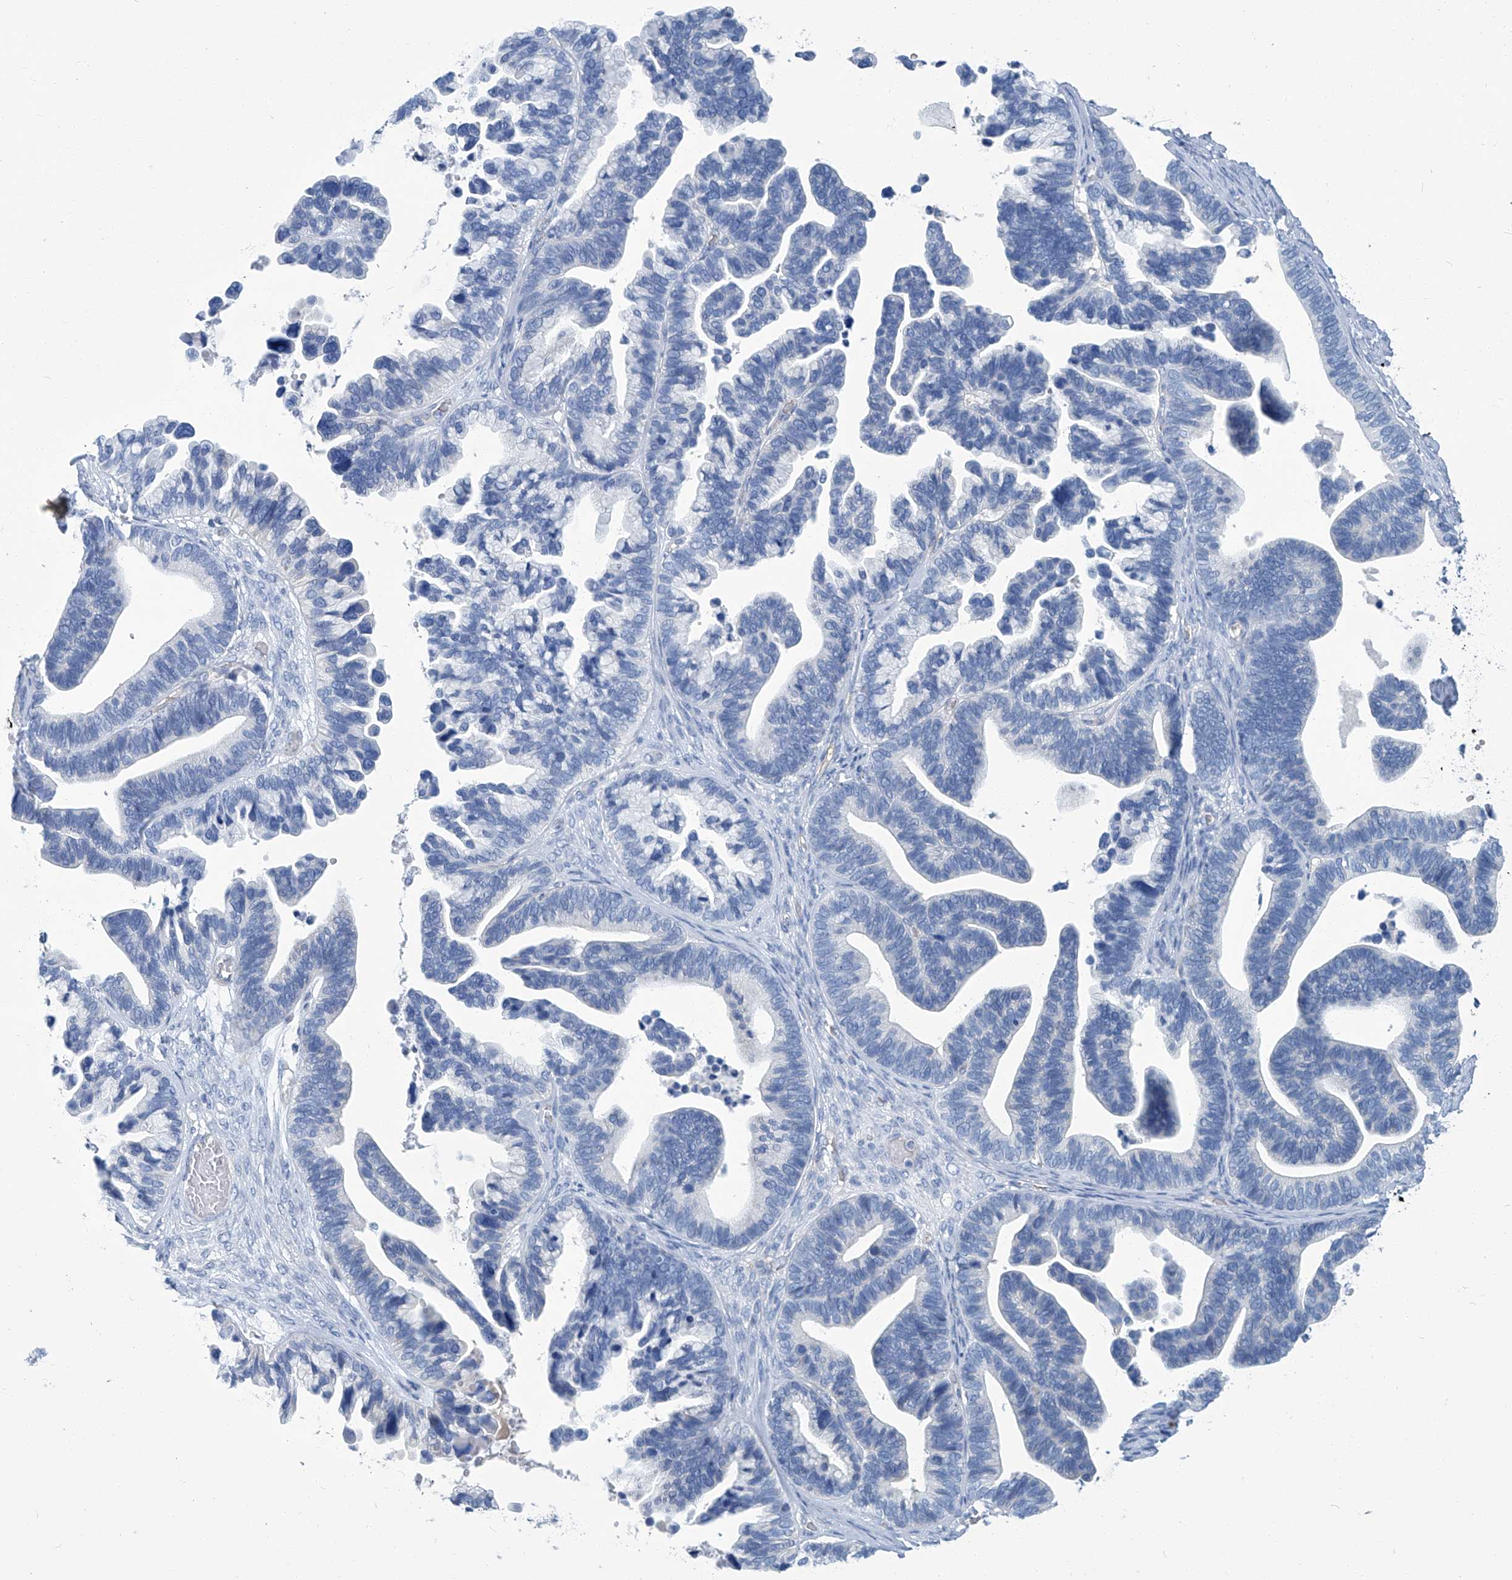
{"staining": {"intensity": "negative", "quantity": "none", "location": "none"}, "tissue": "ovarian cancer", "cell_type": "Tumor cells", "image_type": "cancer", "snomed": [{"axis": "morphology", "description": "Cystadenocarcinoma, serous, NOS"}, {"axis": "topography", "description": "Ovary"}], "caption": "Protein analysis of ovarian serous cystadenocarcinoma demonstrates no significant staining in tumor cells.", "gene": "PFKL", "patient": {"sex": "female", "age": 56}}